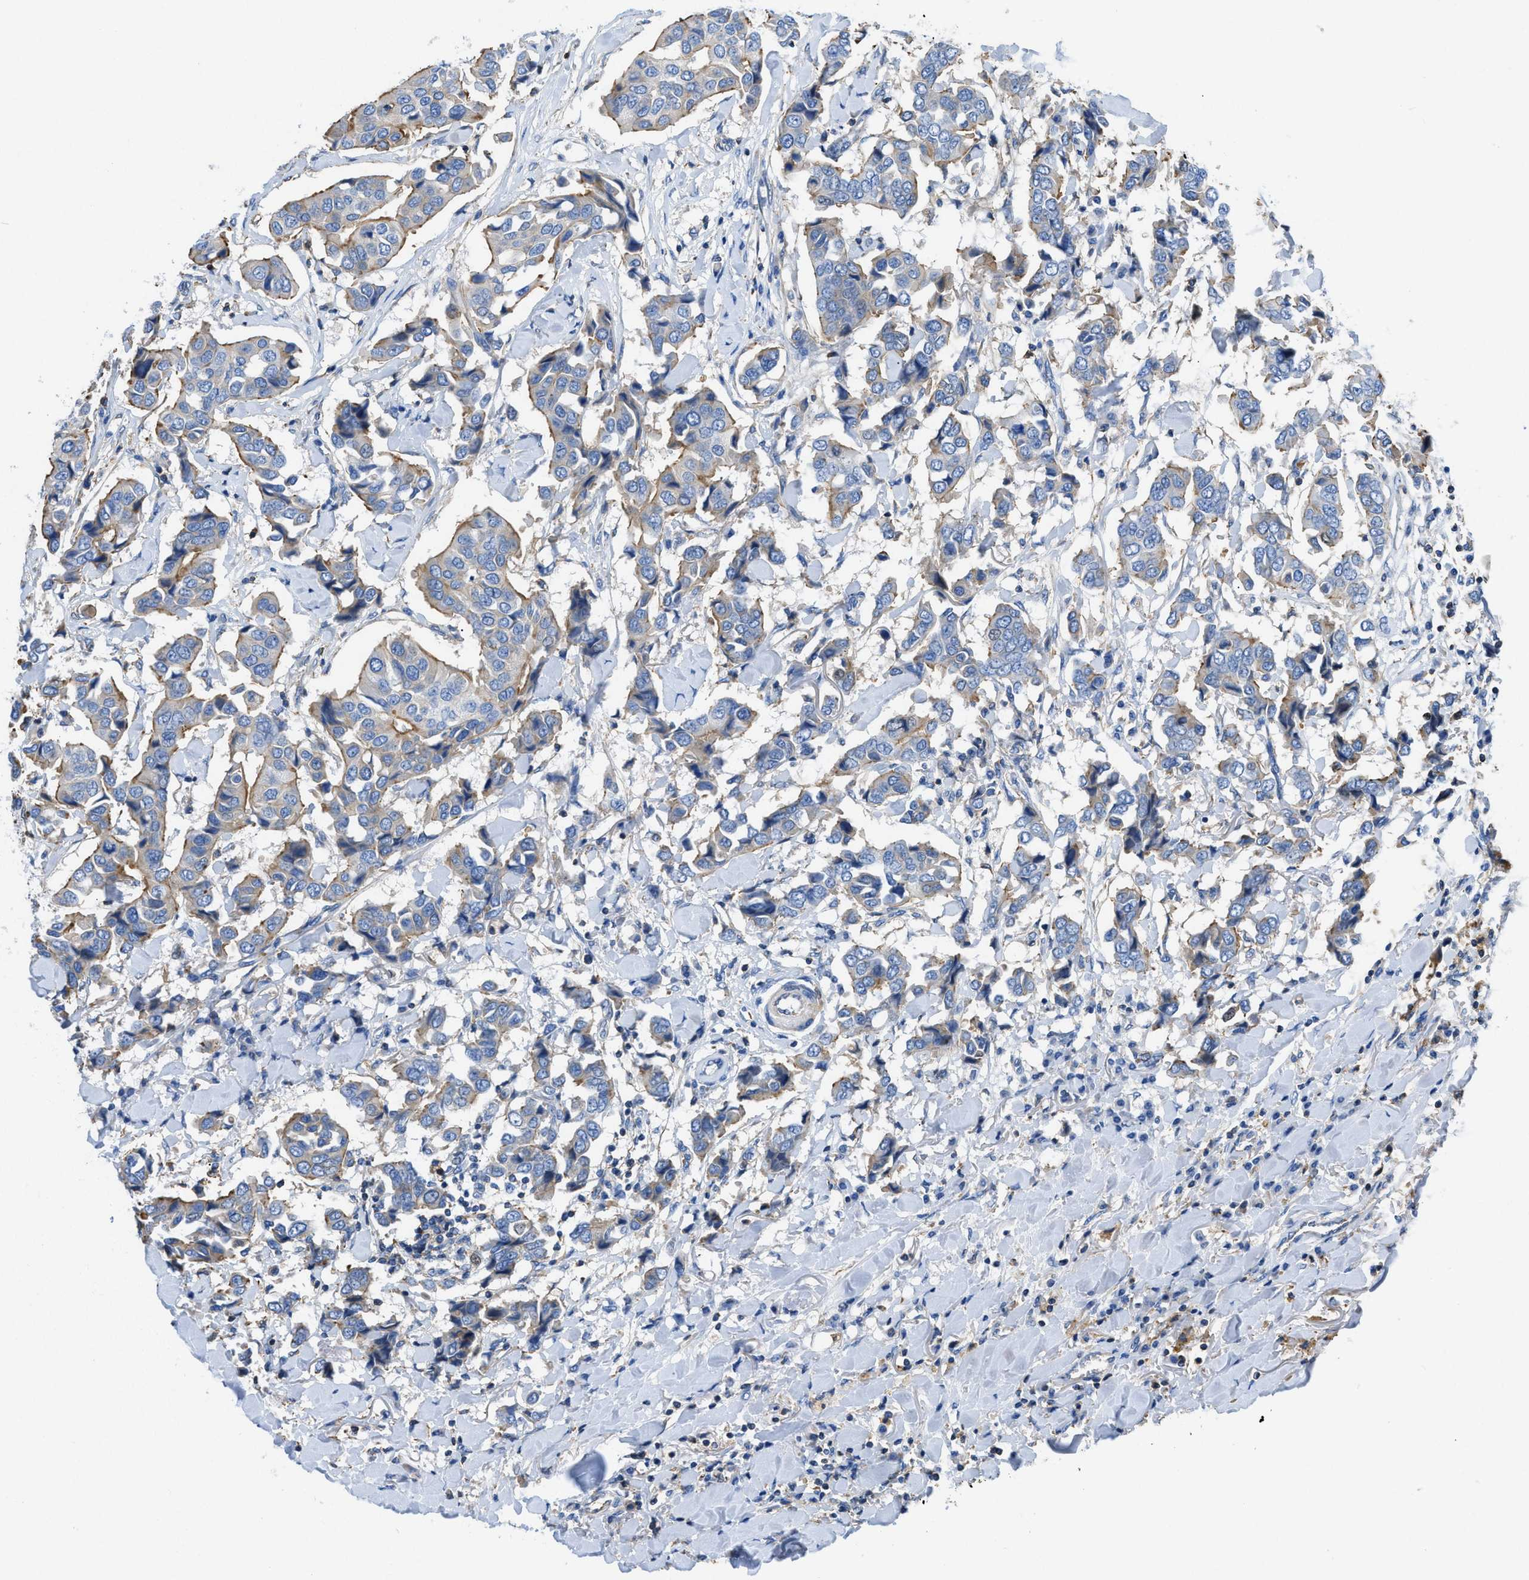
{"staining": {"intensity": "moderate", "quantity": "<25%", "location": "cytoplasmic/membranous"}, "tissue": "breast cancer", "cell_type": "Tumor cells", "image_type": "cancer", "snomed": [{"axis": "morphology", "description": "Duct carcinoma"}, {"axis": "topography", "description": "Breast"}], "caption": "Breast cancer (intraductal carcinoma) stained with a protein marker demonstrates moderate staining in tumor cells.", "gene": "ATP6V0D1", "patient": {"sex": "female", "age": 80}}